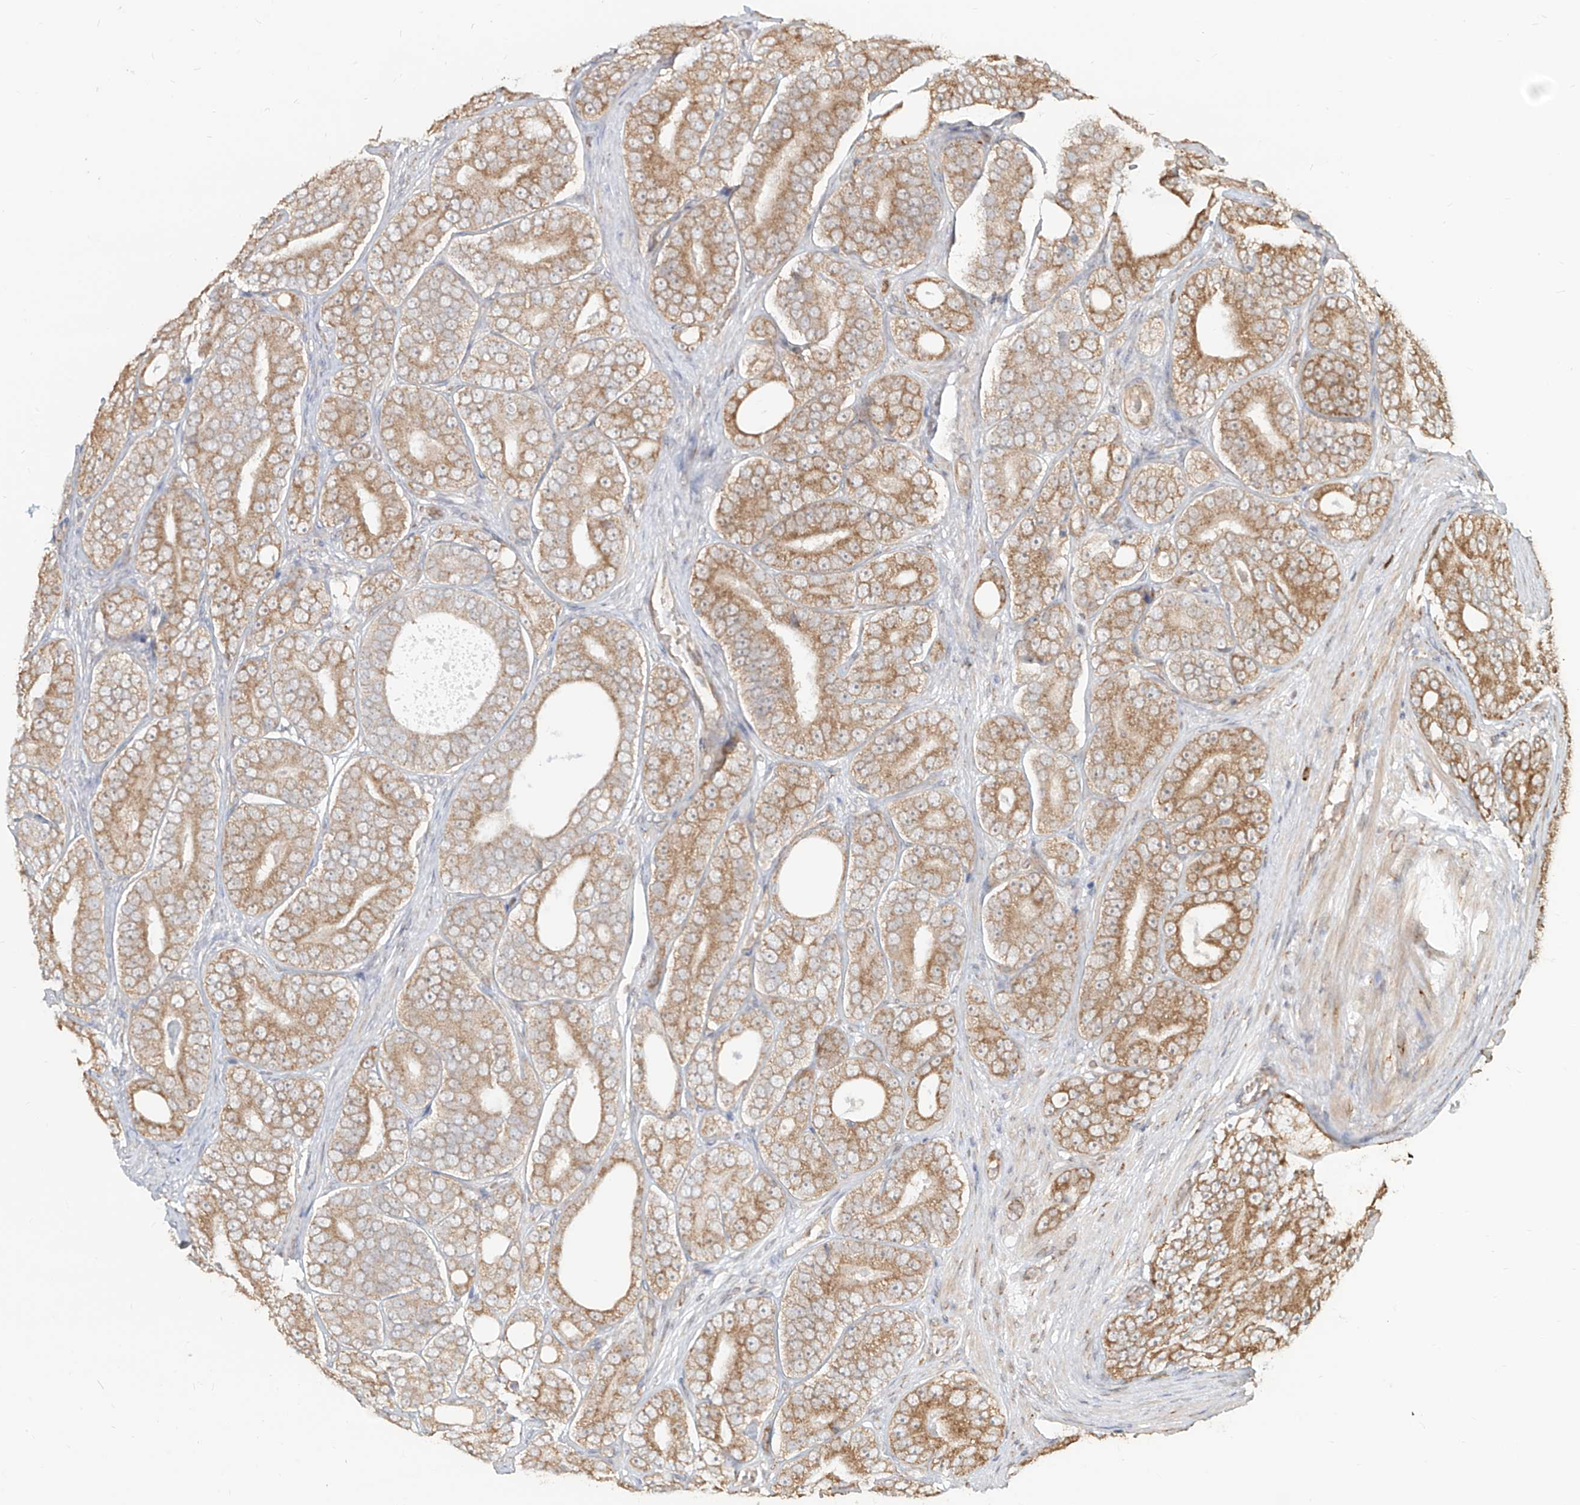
{"staining": {"intensity": "moderate", "quantity": ">75%", "location": "cytoplasmic/membranous"}, "tissue": "prostate cancer", "cell_type": "Tumor cells", "image_type": "cancer", "snomed": [{"axis": "morphology", "description": "Adenocarcinoma, High grade"}, {"axis": "topography", "description": "Prostate"}], "caption": "Immunohistochemical staining of prostate adenocarcinoma (high-grade) exhibits moderate cytoplasmic/membranous protein expression in about >75% of tumor cells.", "gene": "UBE2K", "patient": {"sex": "male", "age": 56}}